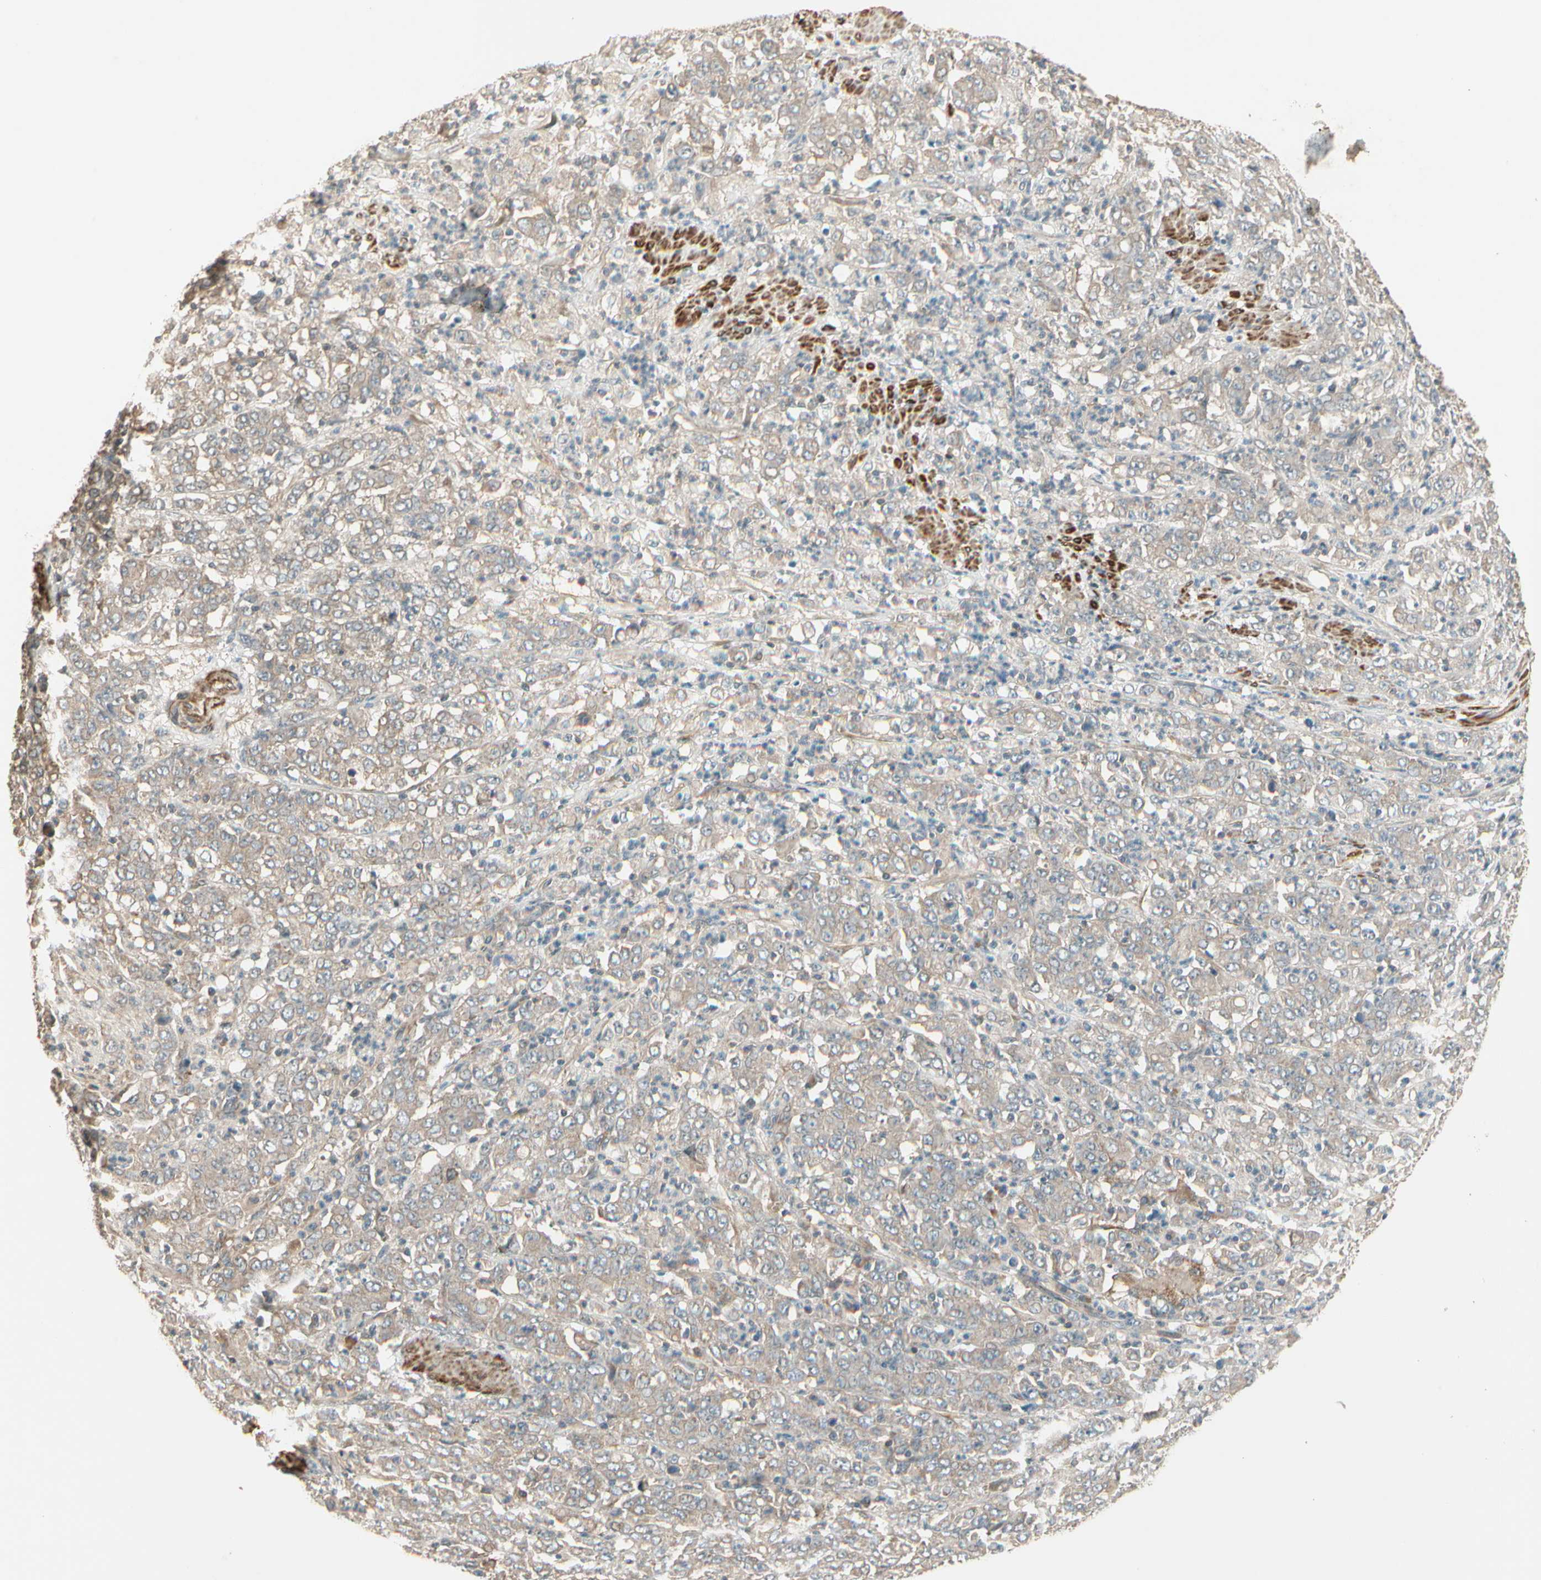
{"staining": {"intensity": "weak", "quantity": ">75%", "location": "cytoplasmic/membranous"}, "tissue": "stomach cancer", "cell_type": "Tumor cells", "image_type": "cancer", "snomed": [{"axis": "morphology", "description": "Adenocarcinoma, NOS"}, {"axis": "topography", "description": "Stomach, lower"}], "caption": "This histopathology image demonstrates immunohistochemistry staining of stomach adenocarcinoma, with low weak cytoplasmic/membranous positivity in approximately >75% of tumor cells.", "gene": "ACVR1", "patient": {"sex": "female", "age": 71}}